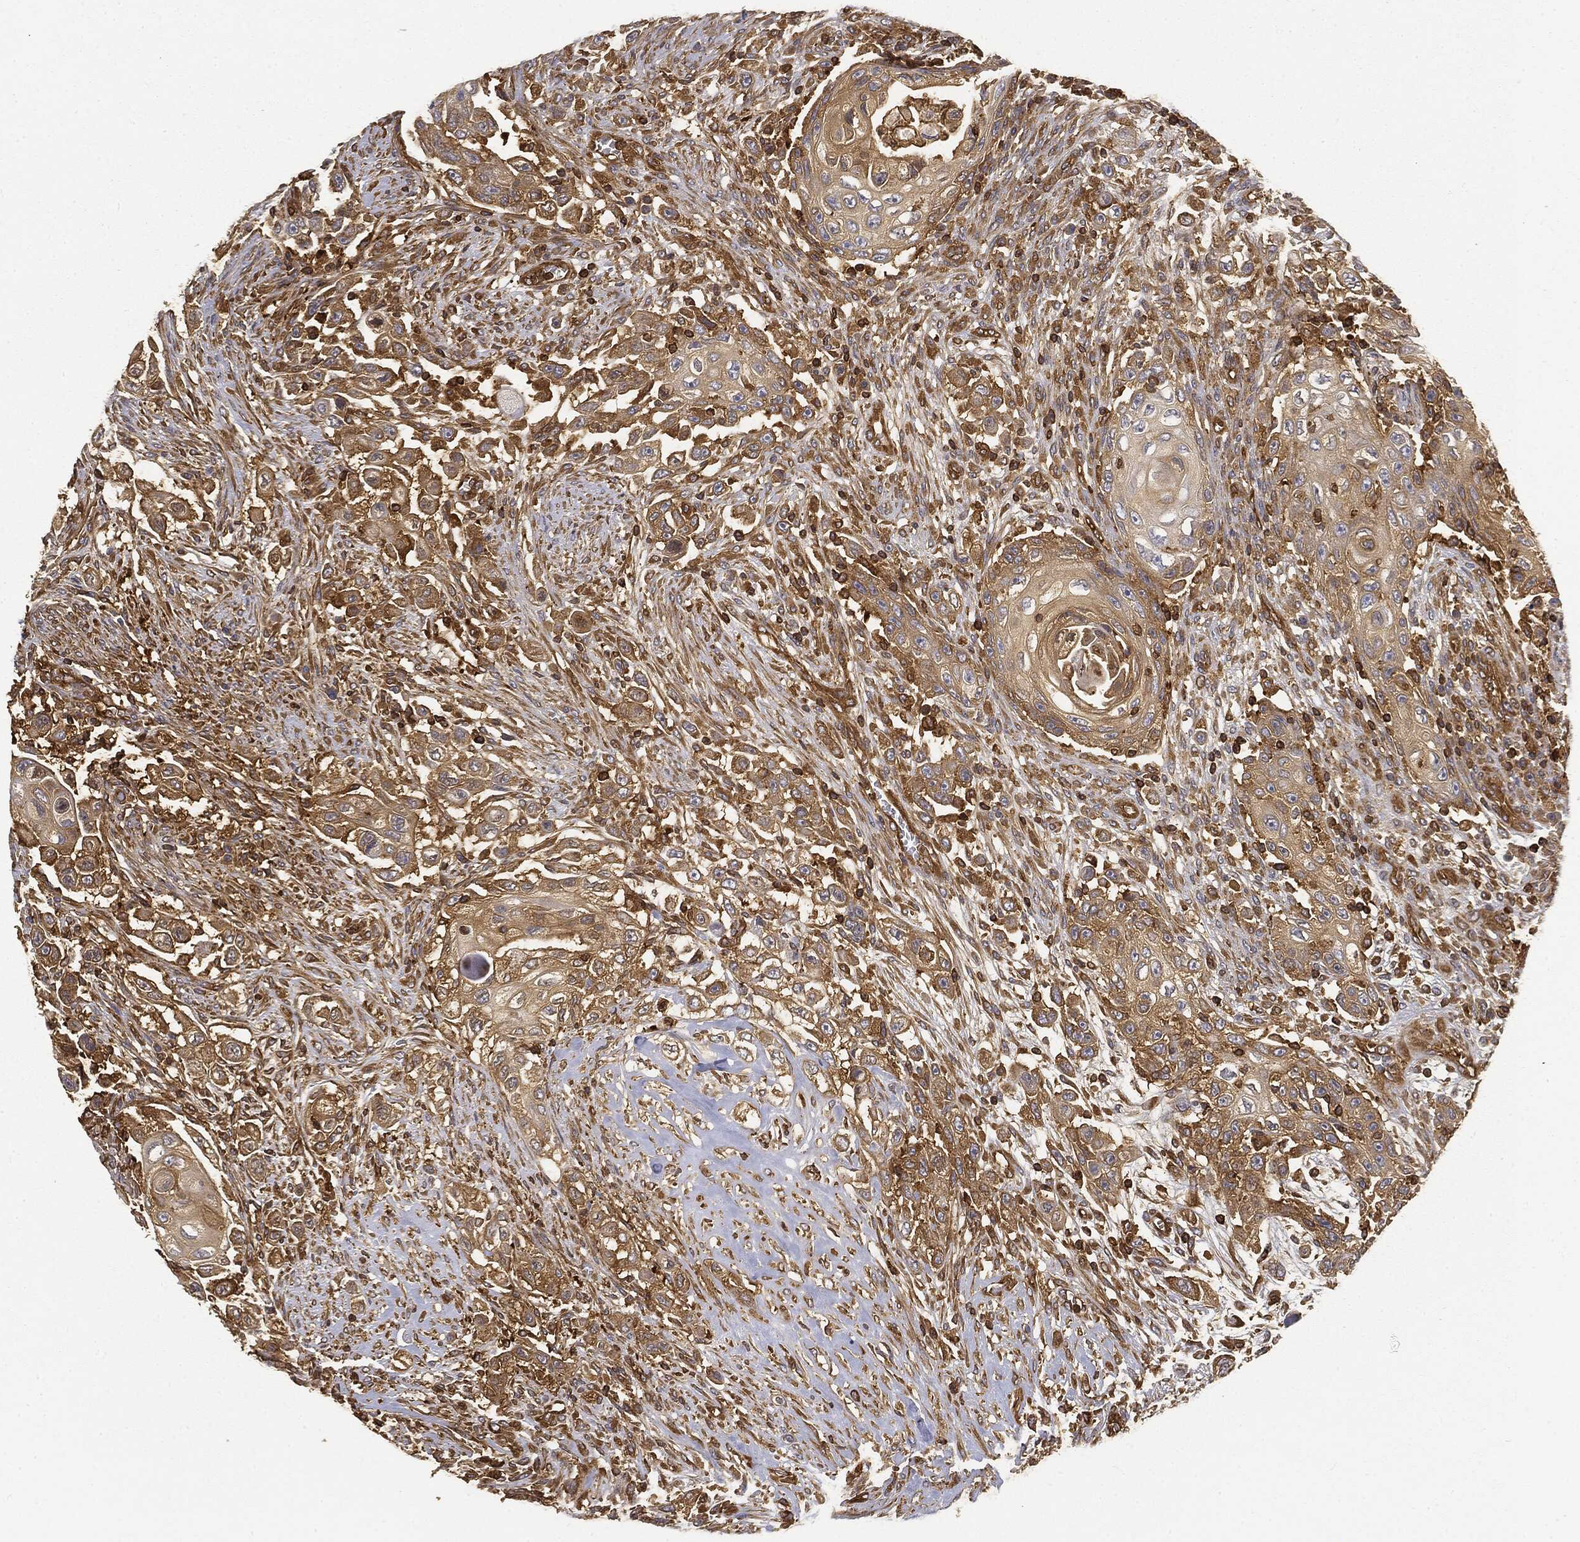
{"staining": {"intensity": "moderate", "quantity": ">75%", "location": "cytoplasmic/membranous"}, "tissue": "urothelial cancer", "cell_type": "Tumor cells", "image_type": "cancer", "snomed": [{"axis": "morphology", "description": "Urothelial carcinoma, High grade"}, {"axis": "topography", "description": "Urinary bladder"}], "caption": "Immunohistochemical staining of human urothelial cancer demonstrates medium levels of moderate cytoplasmic/membranous protein positivity in about >75% of tumor cells. Ihc stains the protein in brown and the nuclei are stained blue.", "gene": "WDR1", "patient": {"sex": "female", "age": 56}}